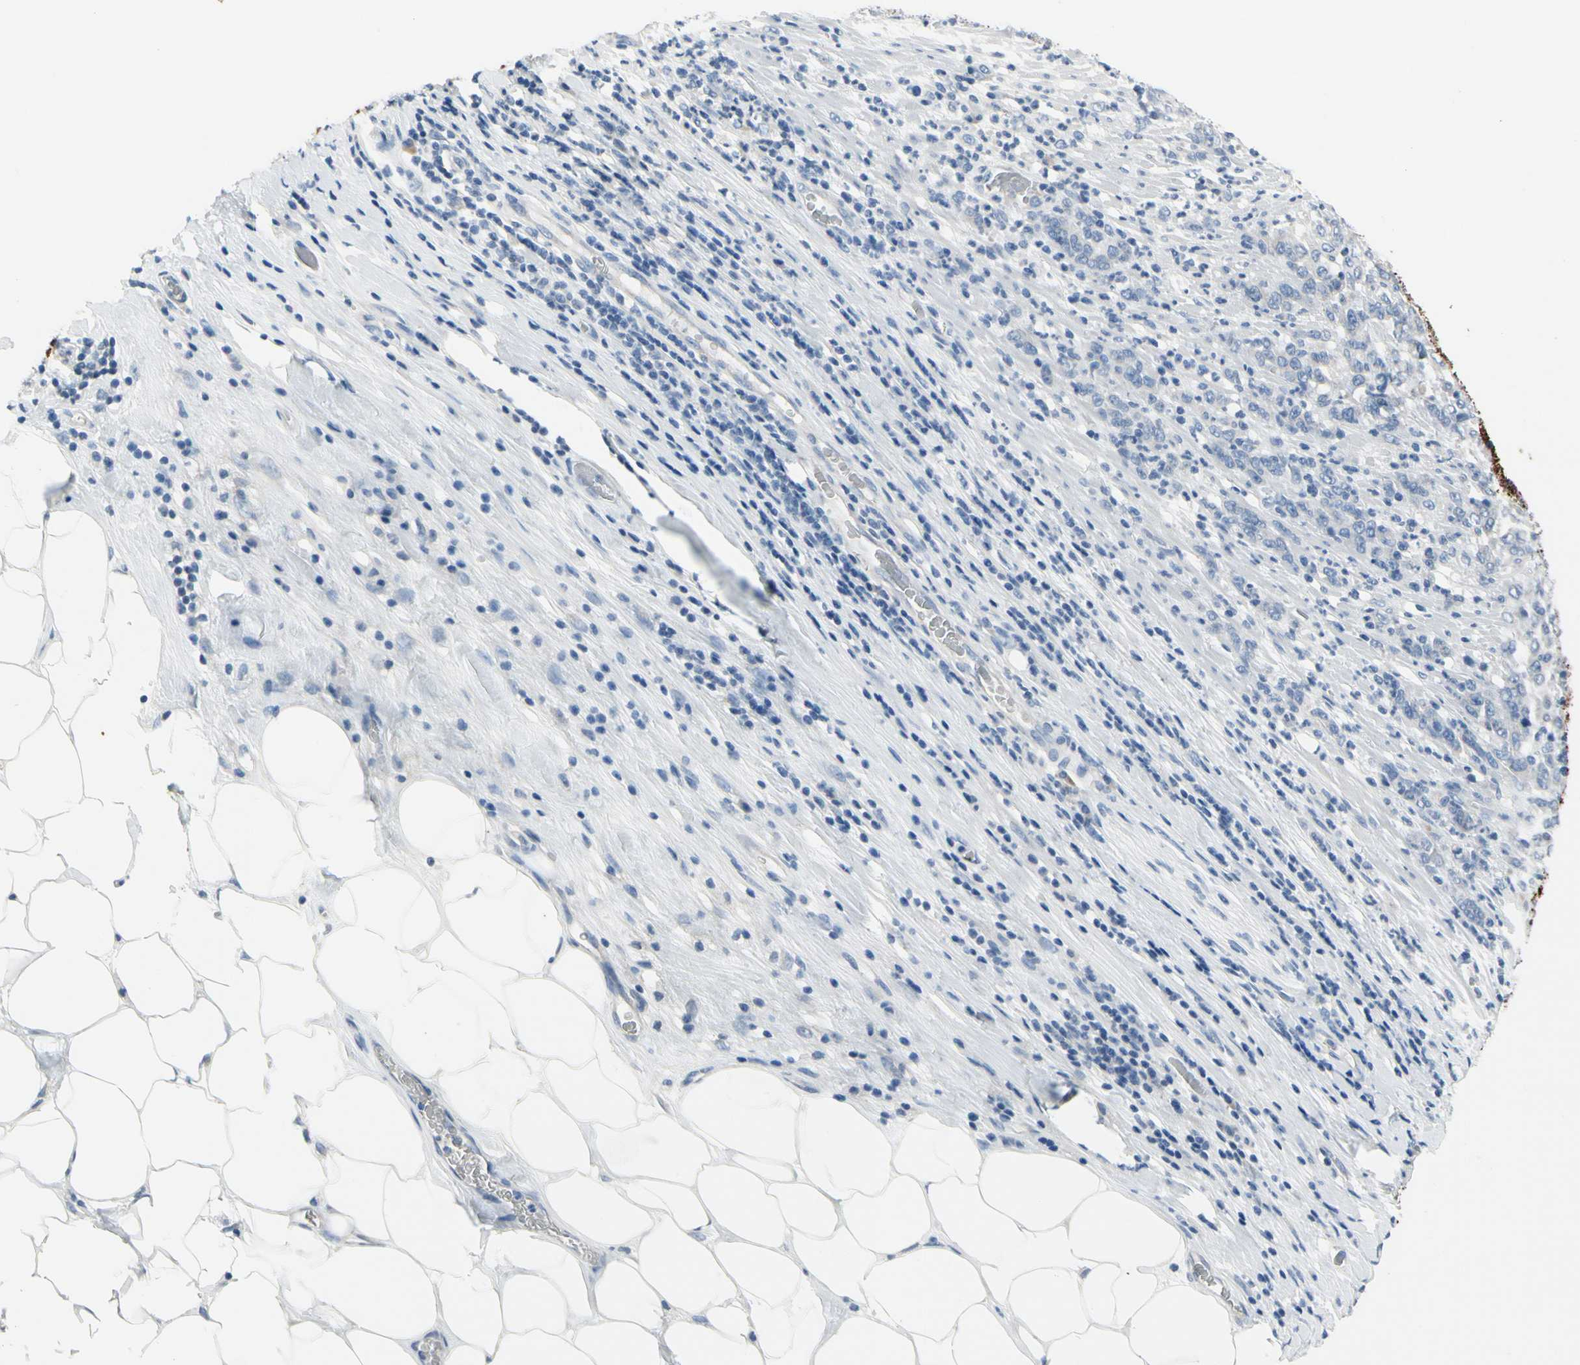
{"staining": {"intensity": "negative", "quantity": "none", "location": "none"}, "tissue": "stomach cancer", "cell_type": "Tumor cells", "image_type": "cancer", "snomed": [{"axis": "morphology", "description": "Adenocarcinoma, NOS"}, {"axis": "topography", "description": "Stomach, lower"}], "caption": "Tumor cells show no significant positivity in stomach adenocarcinoma. (DAB (3,3'-diaminobenzidine) IHC visualized using brightfield microscopy, high magnification).", "gene": "MUC5B", "patient": {"sex": "female", "age": 71}}